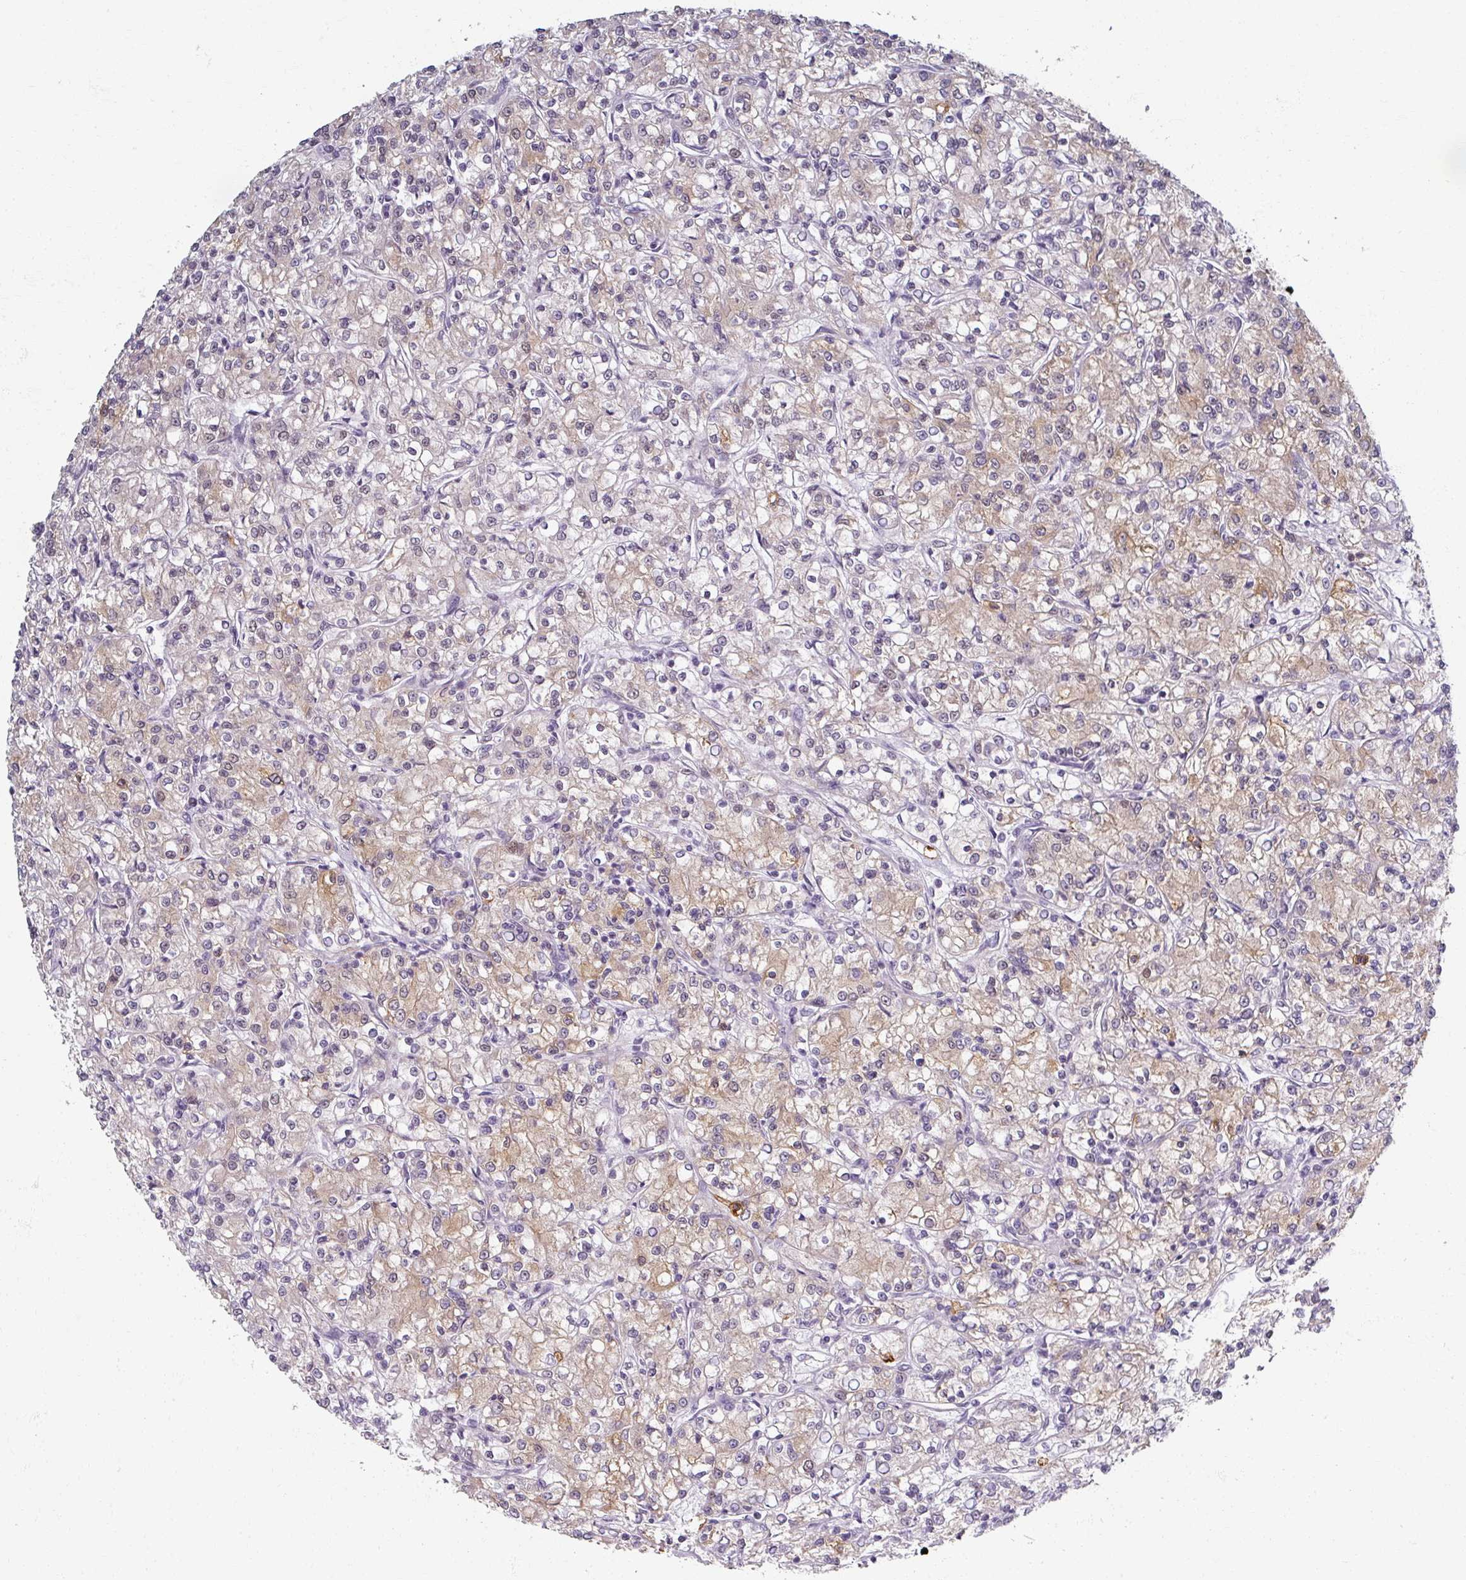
{"staining": {"intensity": "weak", "quantity": "25%-75%", "location": "cytoplasmic/membranous"}, "tissue": "renal cancer", "cell_type": "Tumor cells", "image_type": "cancer", "snomed": [{"axis": "morphology", "description": "Adenocarcinoma, NOS"}, {"axis": "topography", "description": "Kidney"}], "caption": "A photomicrograph of human renal adenocarcinoma stained for a protein reveals weak cytoplasmic/membranous brown staining in tumor cells.", "gene": "RIPOR3", "patient": {"sex": "female", "age": 59}}